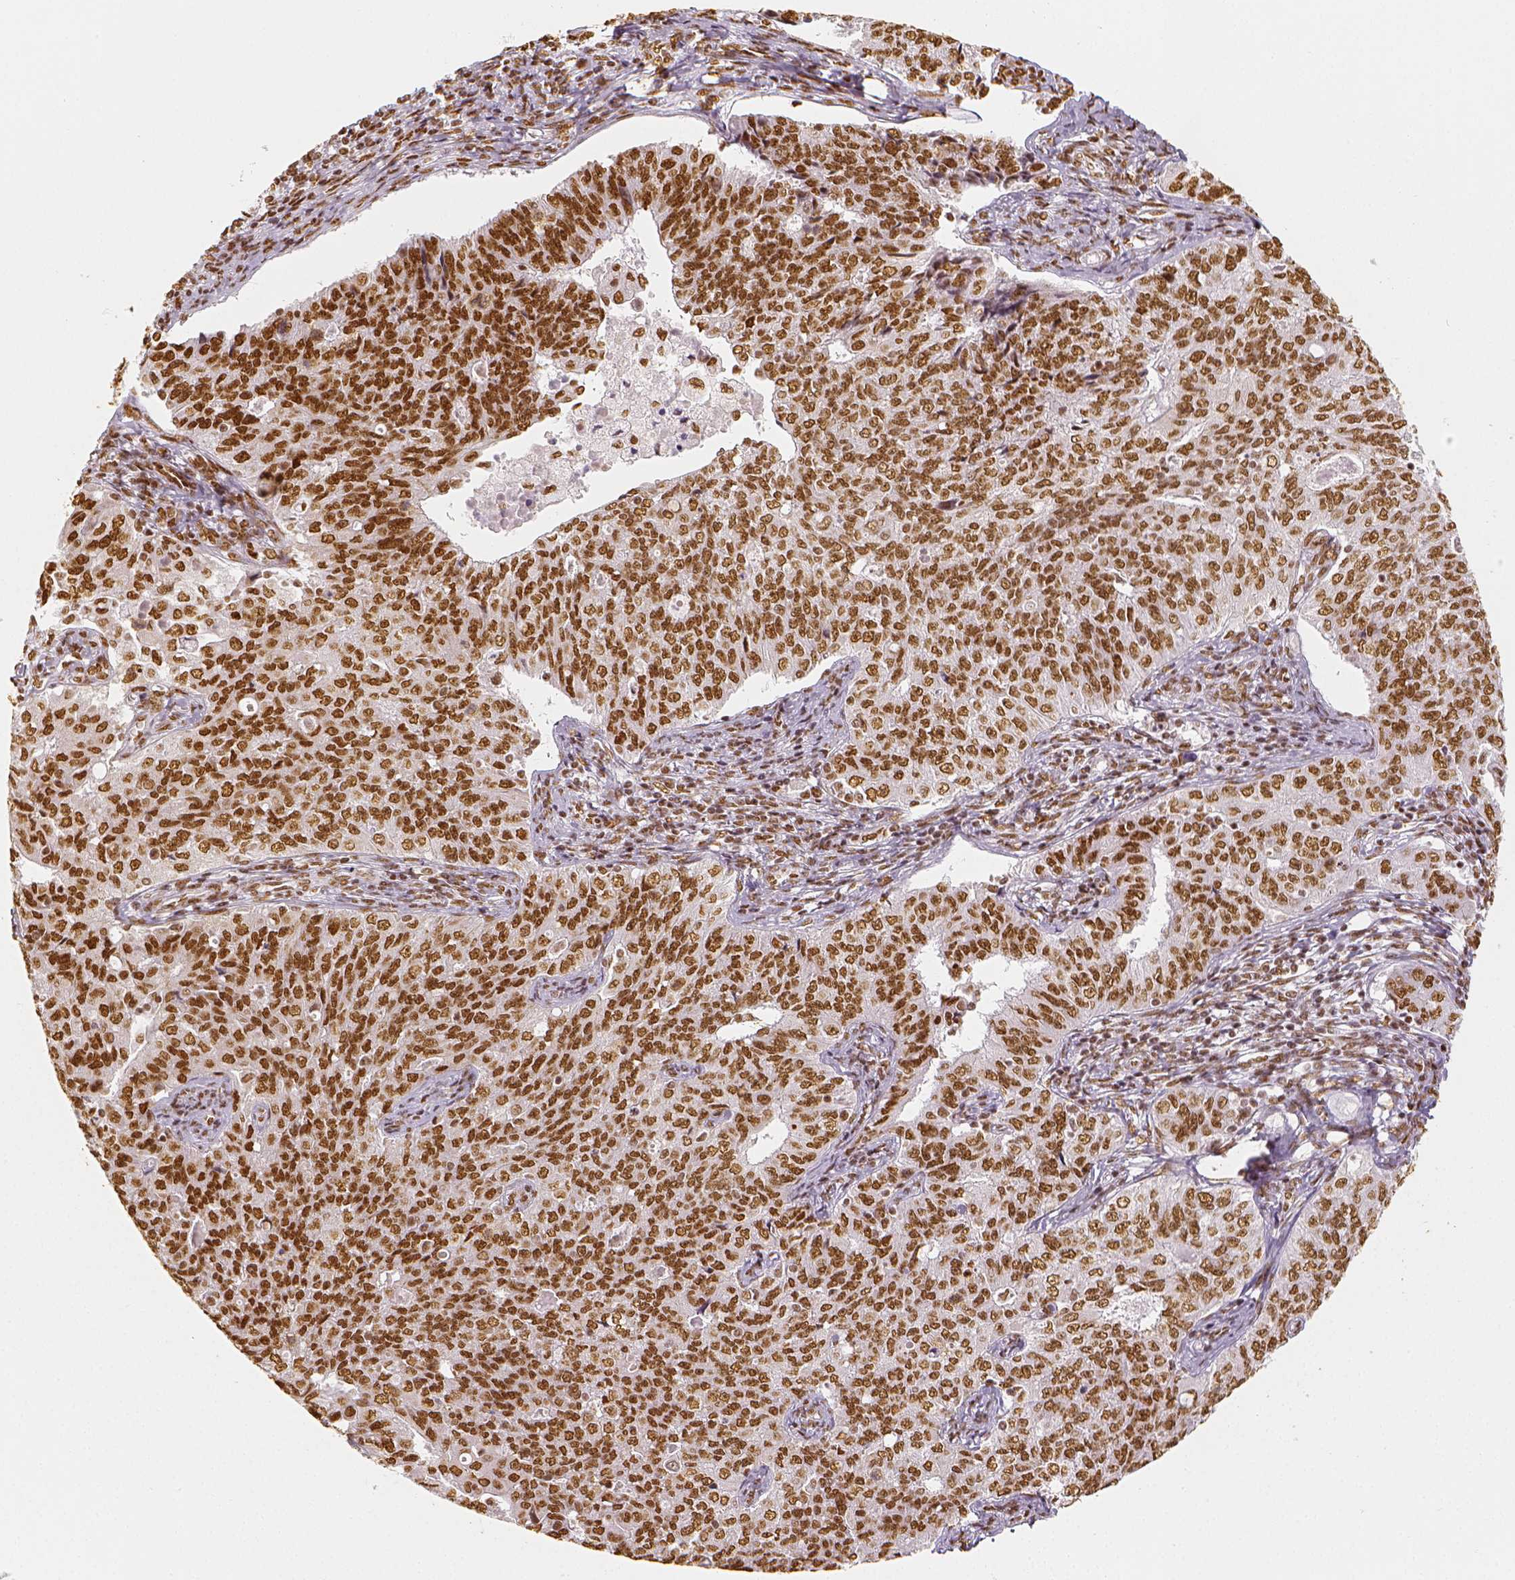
{"staining": {"intensity": "moderate", "quantity": ">75%", "location": "nuclear"}, "tissue": "endometrial cancer", "cell_type": "Tumor cells", "image_type": "cancer", "snomed": [{"axis": "morphology", "description": "Adenocarcinoma, NOS"}, {"axis": "topography", "description": "Endometrium"}], "caption": "Endometrial adenocarcinoma tissue shows moderate nuclear staining in approximately >75% of tumor cells", "gene": "KDM5B", "patient": {"sex": "female", "age": 43}}